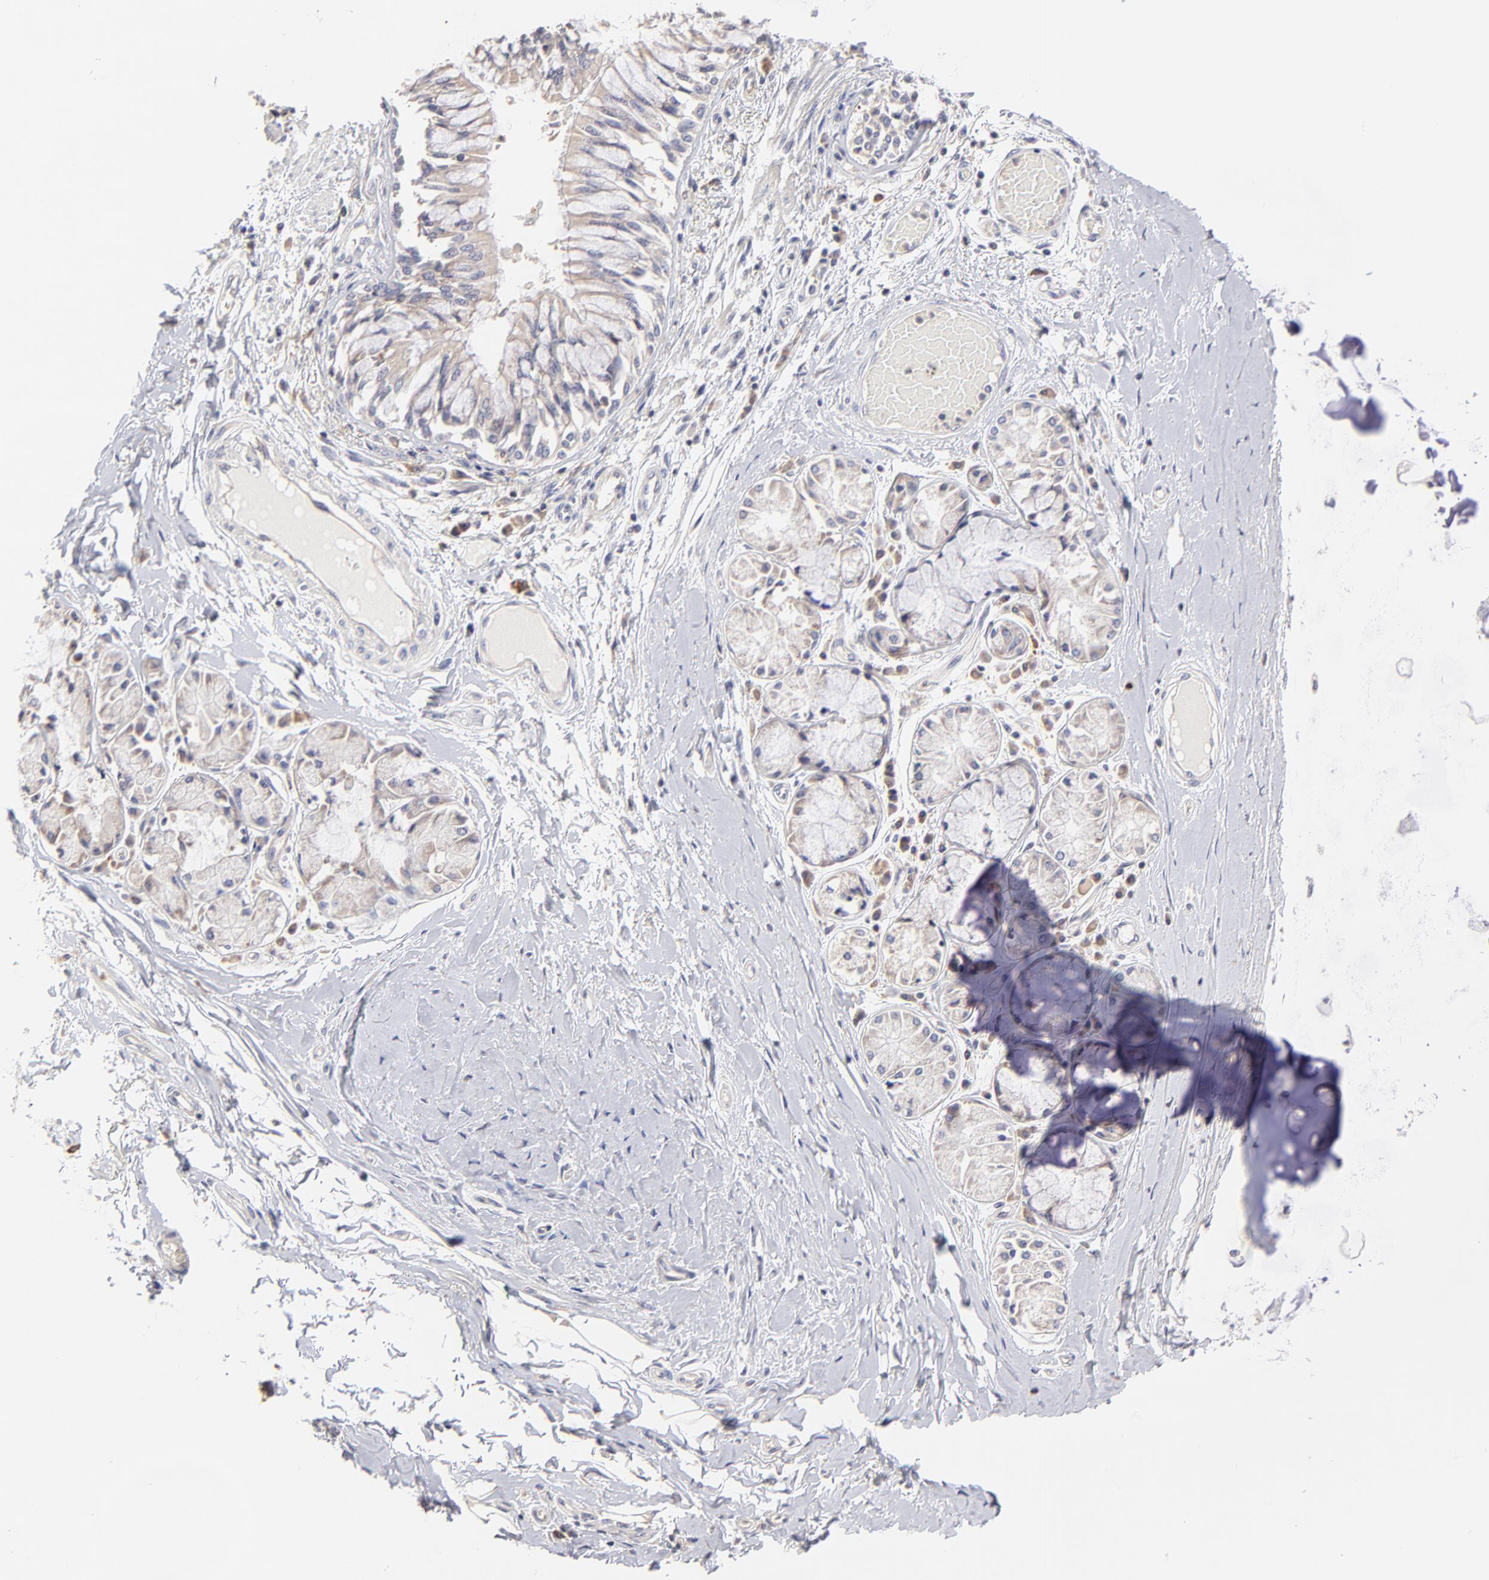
{"staining": {"intensity": "weak", "quantity": ">75%", "location": "cytoplasmic/membranous"}, "tissue": "bronchus", "cell_type": "Respiratory epithelial cells", "image_type": "normal", "snomed": [{"axis": "morphology", "description": "Normal tissue, NOS"}, {"axis": "topography", "description": "Cartilage tissue"}, {"axis": "topography", "description": "Bronchus"}, {"axis": "topography", "description": "Lung"}, {"axis": "topography", "description": "Peripheral nerve tissue"}], "caption": "DAB immunohistochemical staining of unremarkable human bronchus exhibits weak cytoplasmic/membranous protein expression in about >75% of respiratory epithelial cells. (IHC, brightfield microscopy, high magnification).", "gene": "GCSAM", "patient": {"sex": "female", "age": 49}}